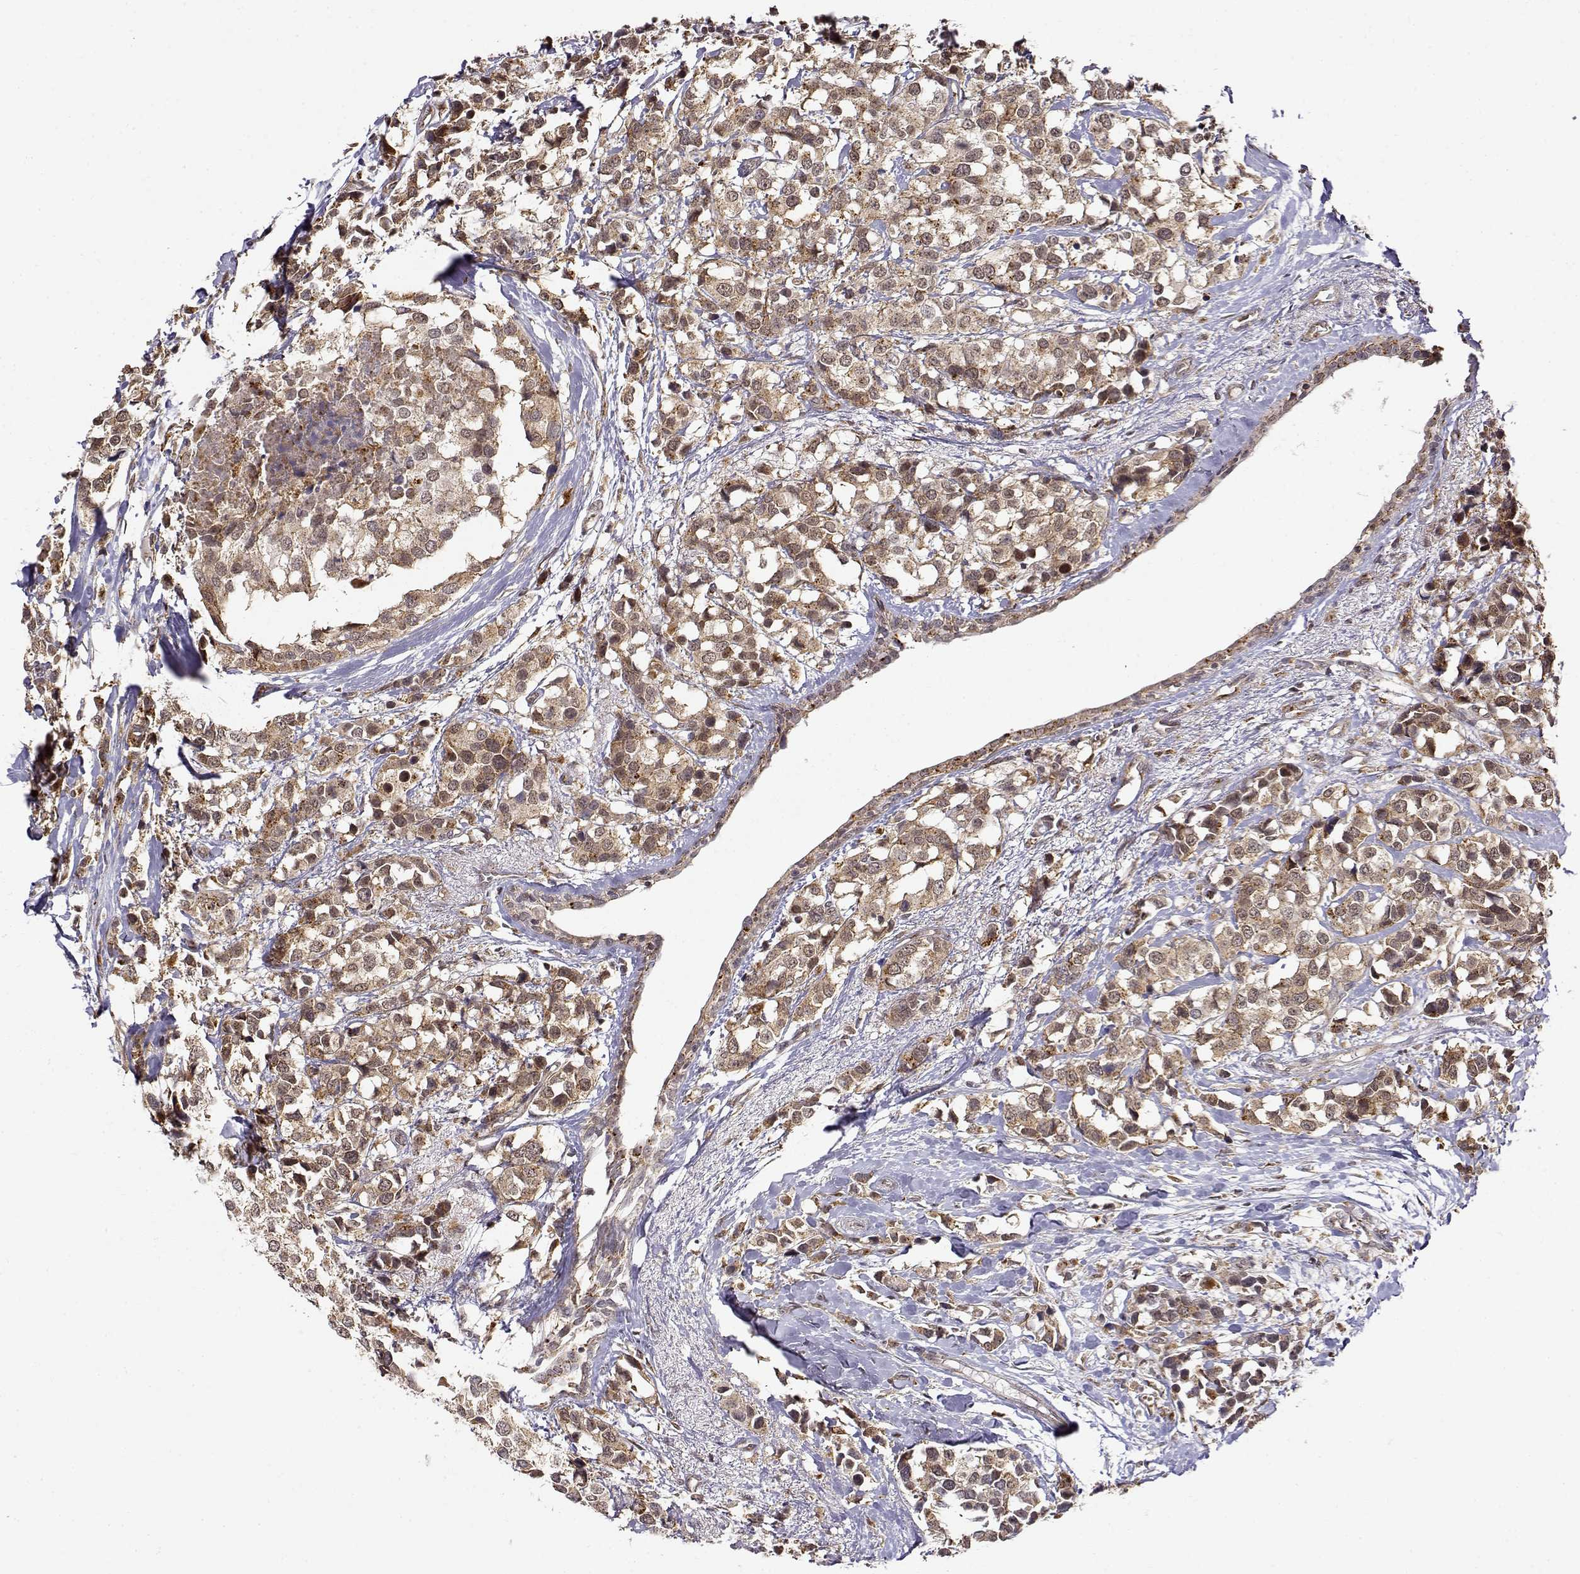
{"staining": {"intensity": "moderate", "quantity": ">75%", "location": "cytoplasmic/membranous"}, "tissue": "breast cancer", "cell_type": "Tumor cells", "image_type": "cancer", "snomed": [{"axis": "morphology", "description": "Lobular carcinoma"}, {"axis": "topography", "description": "Breast"}], "caption": "About >75% of tumor cells in breast cancer exhibit moderate cytoplasmic/membranous protein positivity as visualized by brown immunohistochemical staining.", "gene": "RNF13", "patient": {"sex": "female", "age": 59}}